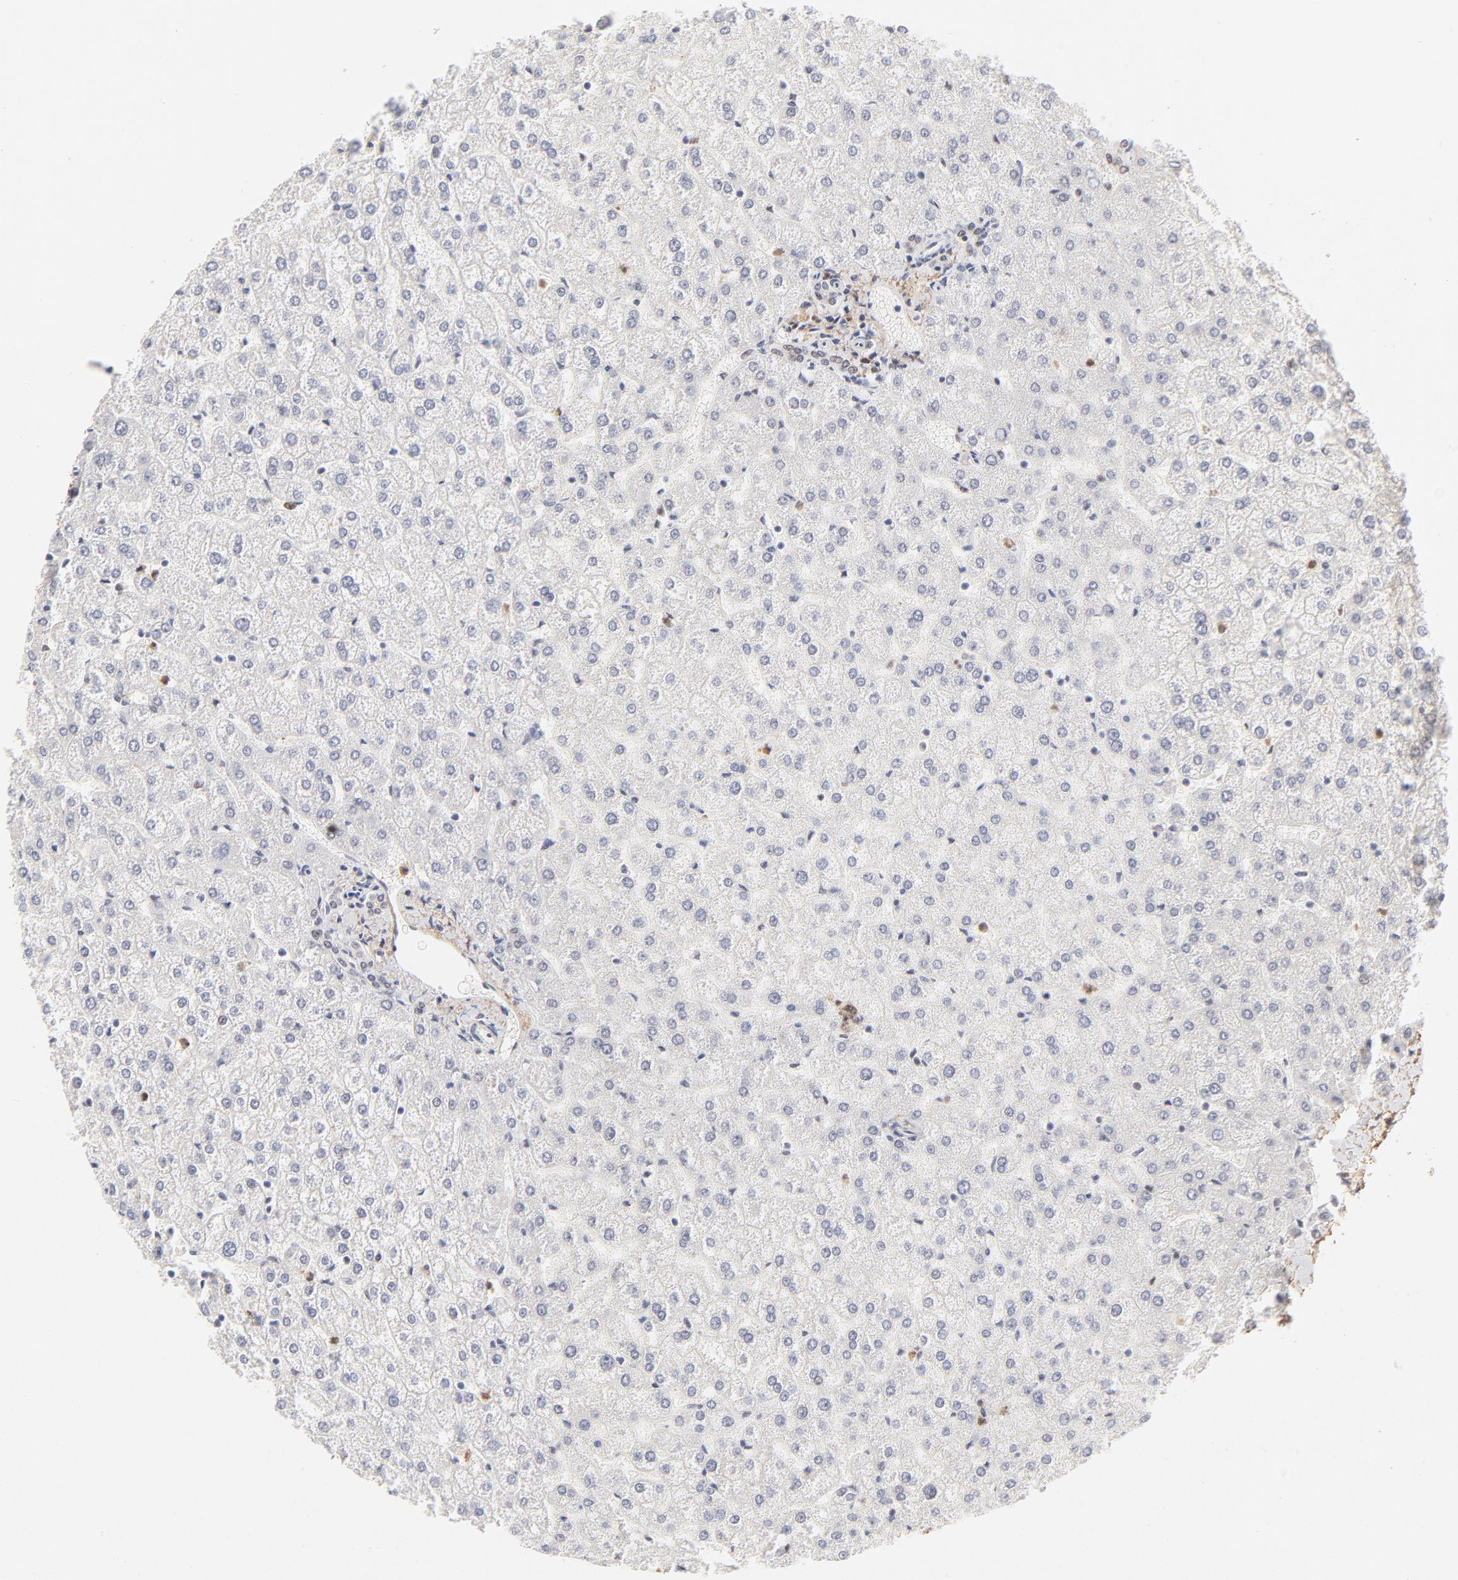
{"staining": {"intensity": "weak", "quantity": "25%-75%", "location": "nuclear"}, "tissue": "liver", "cell_type": "Cholangiocytes", "image_type": "normal", "snomed": [{"axis": "morphology", "description": "Normal tissue, NOS"}, {"axis": "topography", "description": "Liver"}], "caption": "The image displays a brown stain indicating the presence of a protein in the nuclear of cholangiocytes in liver. The staining was performed using DAB to visualize the protein expression in brown, while the nuclei were stained in blue with hematoxylin (Magnification: 20x).", "gene": "PBX1", "patient": {"sex": "female", "age": 32}}